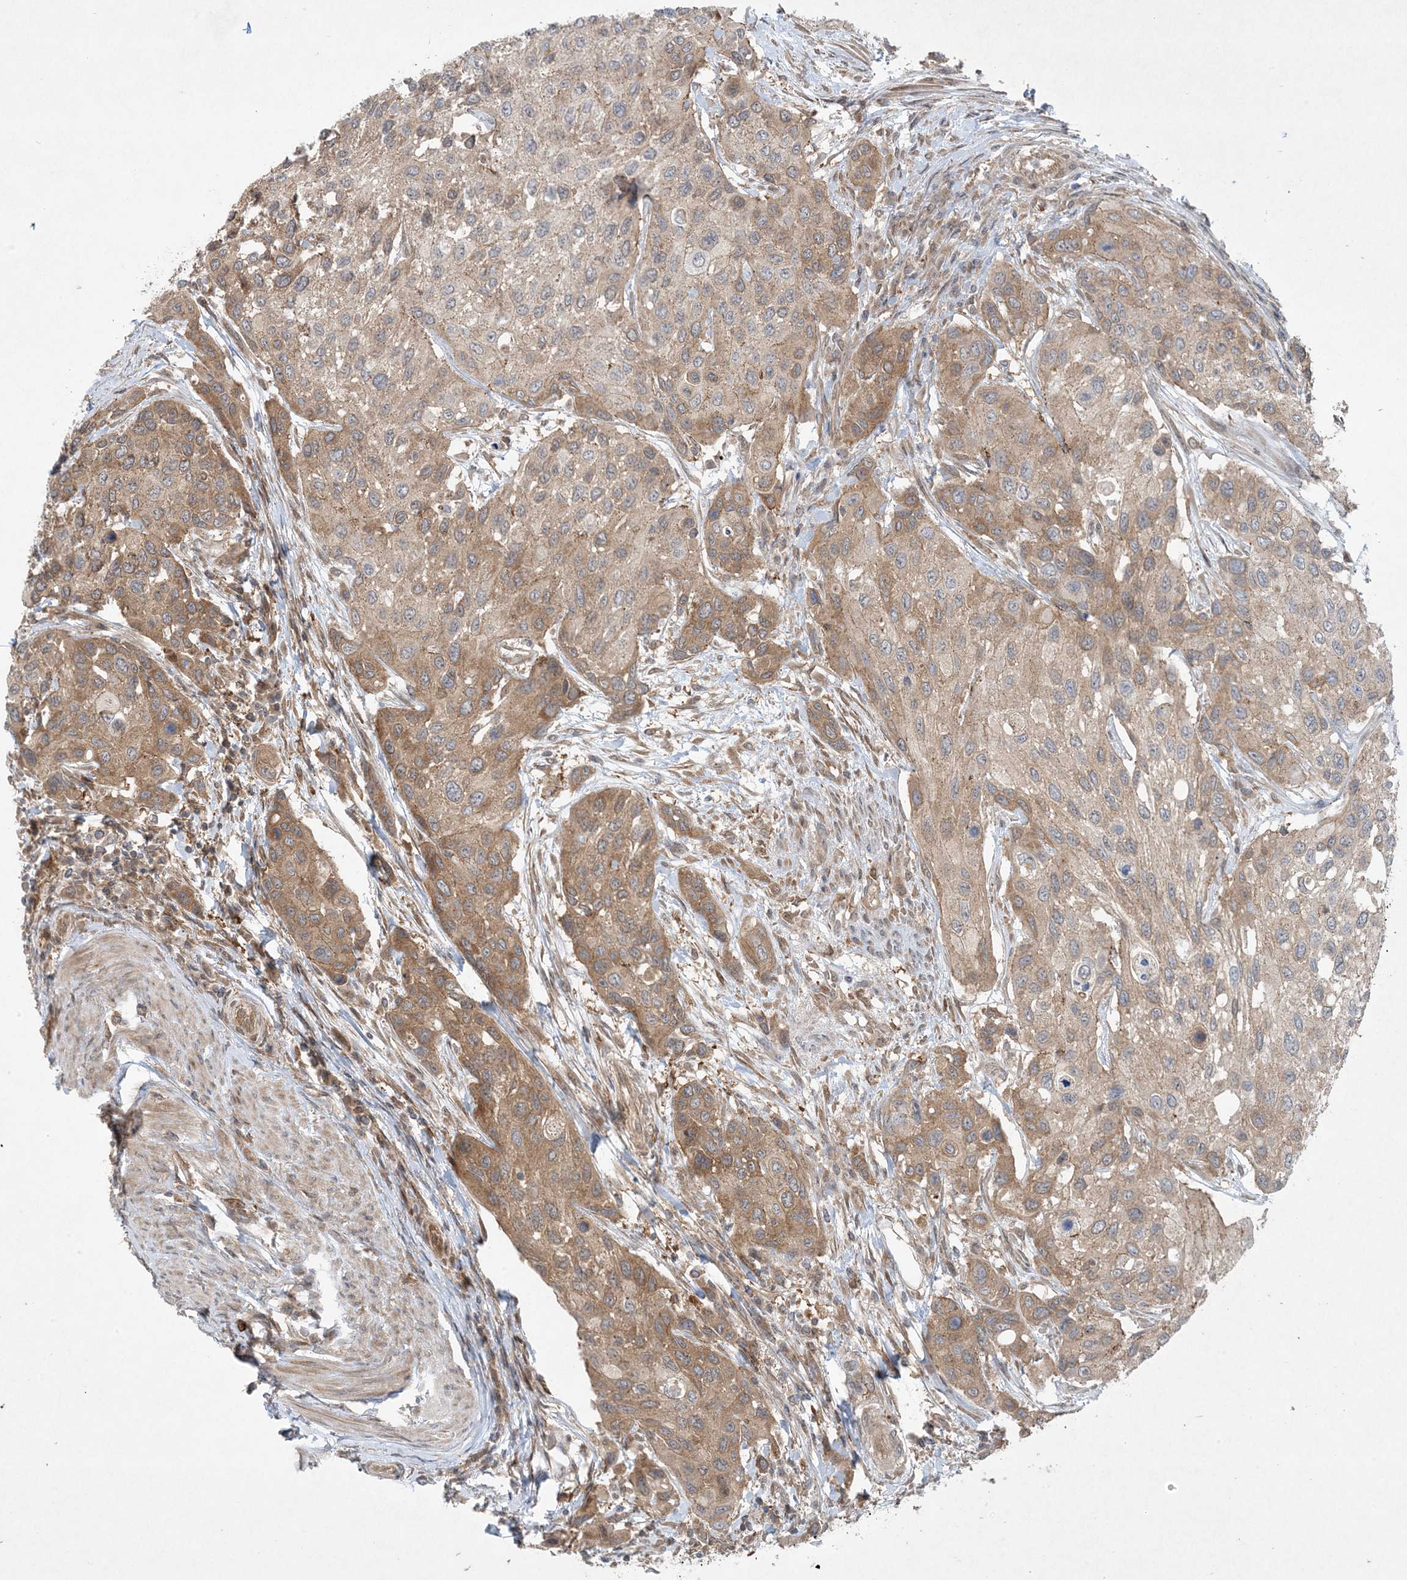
{"staining": {"intensity": "moderate", "quantity": "25%-75%", "location": "cytoplasmic/membranous"}, "tissue": "urothelial cancer", "cell_type": "Tumor cells", "image_type": "cancer", "snomed": [{"axis": "morphology", "description": "Normal tissue, NOS"}, {"axis": "morphology", "description": "Urothelial carcinoma, High grade"}, {"axis": "topography", "description": "Vascular tissue"}, {"axis": "topography", "description": "Urinary bladder"}], "caption": "This image exhibits high-grade urothelial carcinoma stained with IHC to label a protein in brown. The cytoplasmic/membranous of tumor cells show moderate positivity for the protein. Nuclei are counter-stained blue.", "gene": "STAM2", "patient": {"sex": "female", "age": 56}}